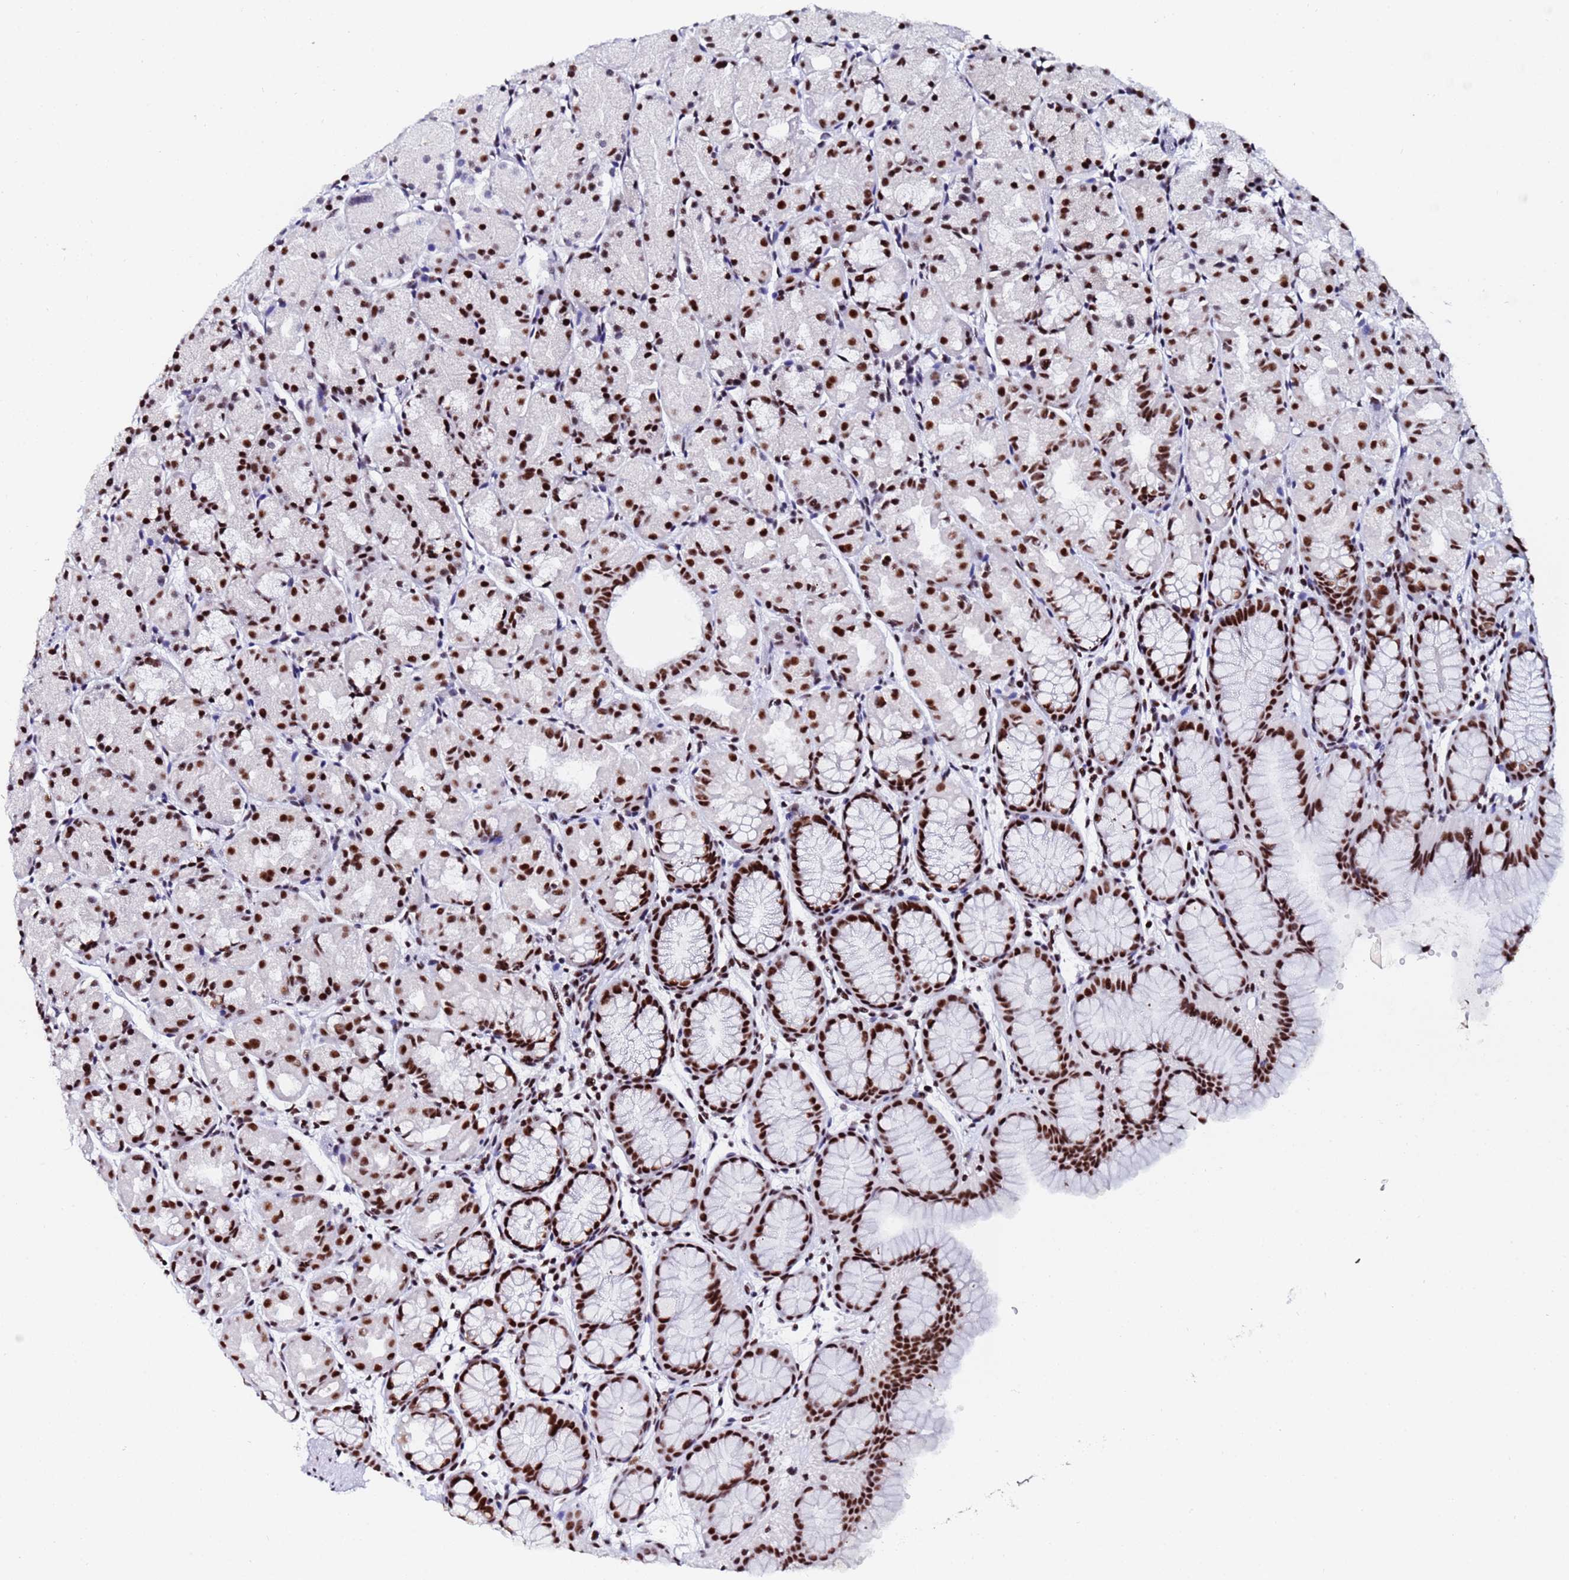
{"staining": {"intensity": "strong", "quantity": ">75%", "location": "nuclear"}, "tissue": "stomach", "cell_type": "Glandular cells", "image_type": "normal", "snomed": [{"axis": "morphology", "description": "Normal tissue, NOS"}, {"axis": "topography", "description": "Stomach, upper"}], "caption": "This photomicrograph reveals immunohistochemistry staining of benign stomach, with high strong nuclear staining in approximately >75% of glandular cells.", "gene": "SNRPA1", "patient": {"sex": "male", "age": 47}}